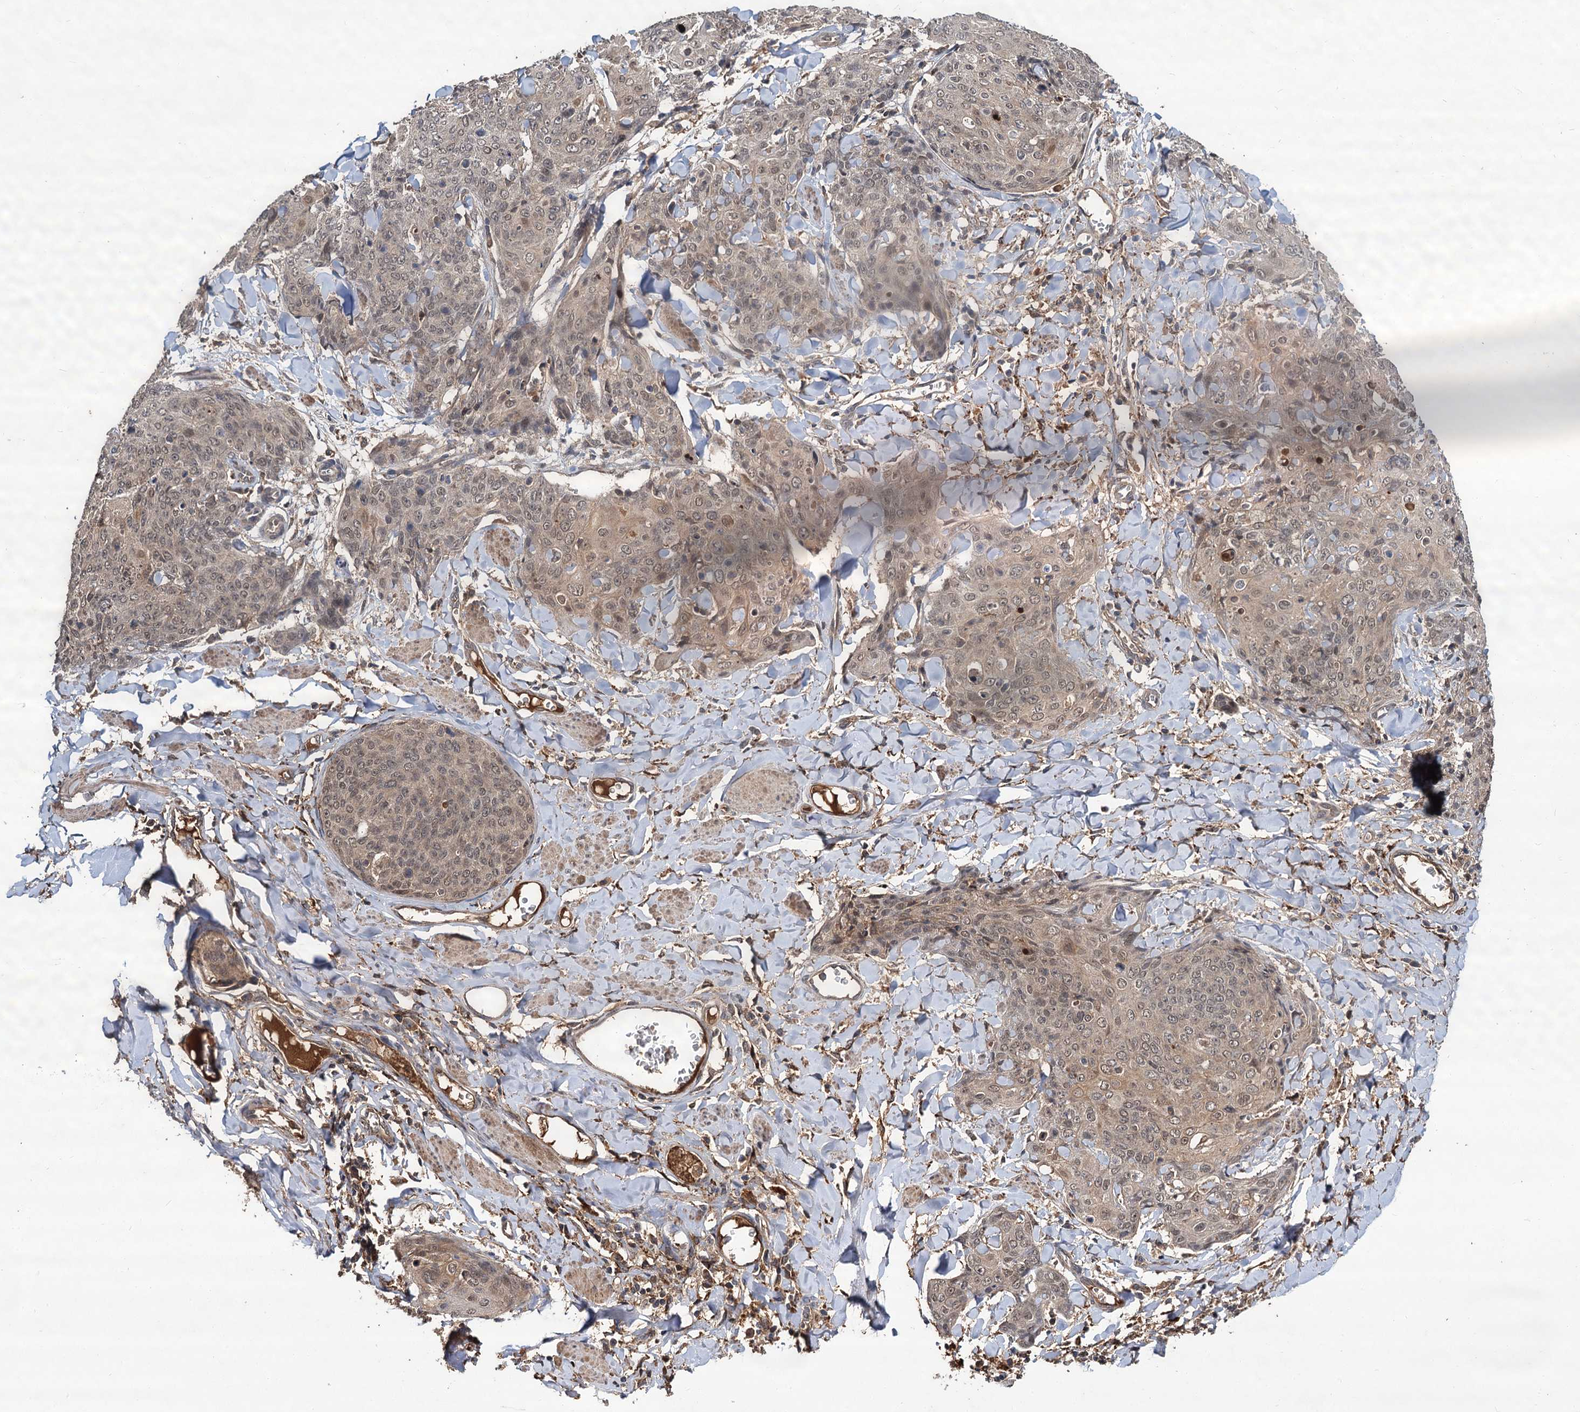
{"staining": {"intensity": "weak", "quantity": "<25%", "location": "cytoplasmic/membranous"}, "tissue": "skin cancer", "cell_type": "Tumor cells", "image_type": "cancer", "snomed": [{"axis": "morphology", "description": "Squamous cell carcinoma, NOS"}, {"axis": "topography", "description": "Skin"}, {"axis": "topography", "description": "Vulva"}], "caption": "High magnification brightfield microscopy of squamous cell carcinoma (skin) stained with DAB (3,3'-diaminobenzidine) (brown) and counterstained with hematoxylin (blue): tumor cells show no significant expression.", "gene": "MBD6", "patient": {"sex": "female", "age": 85}}